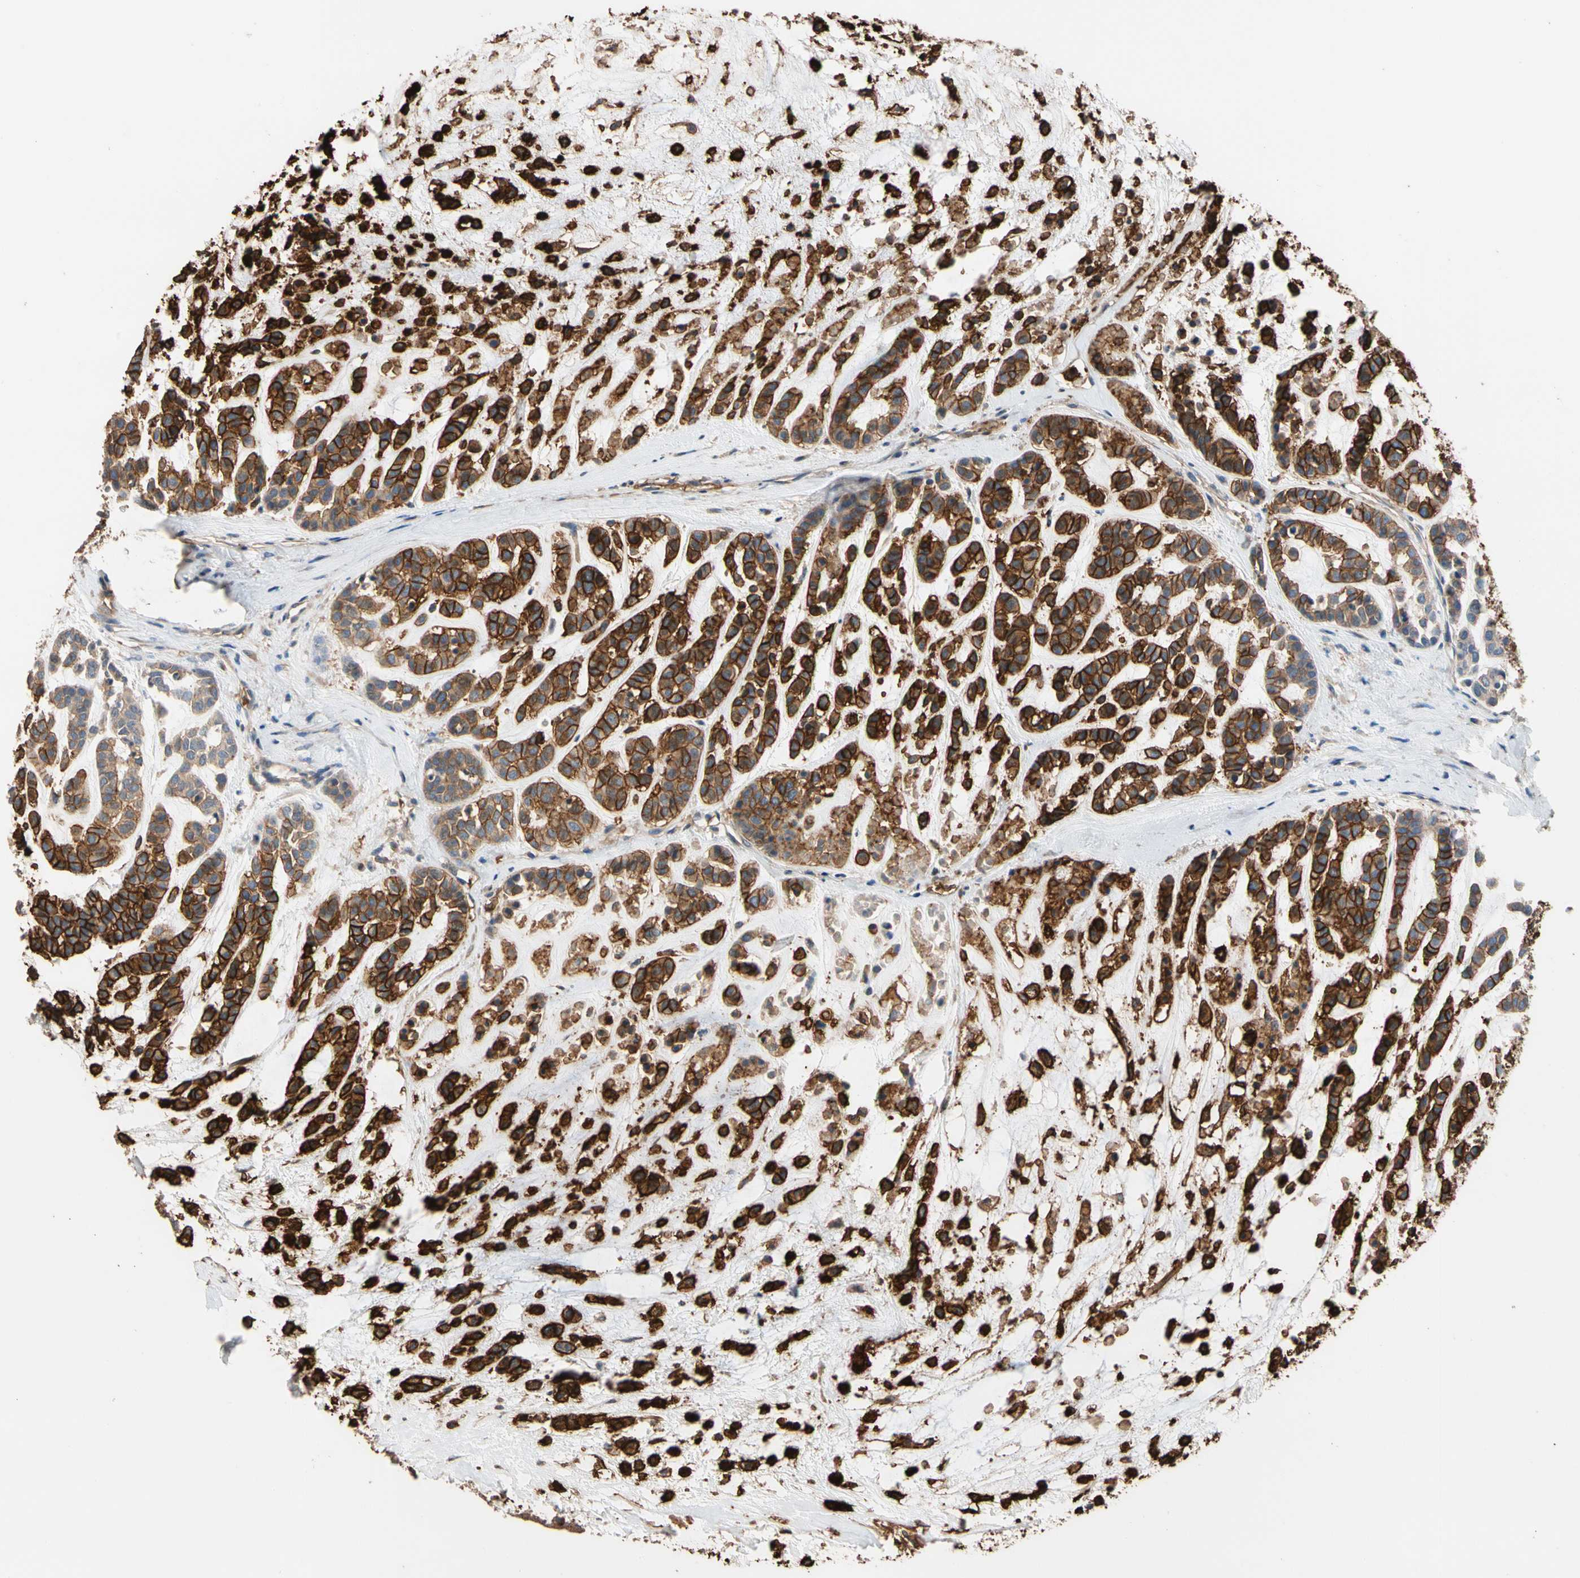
{"staining": {"intensity": "strong", "quantity": ">75%", "location": "cytoplasmic/membranous"}, "tissue": "head and neck cancer", "cell_type": "Tumor cells", "image_type": "cancer", "snomed": [{"axis": "morphology", "description": "Adenocarcinoma, NOS"}, {"axis": "morphology", "description": "Adenoma, NOS"}, {"axis": "topography", "description": "Head-Neck"}], "caption": "Head and neck cancer (adenoma) tissue reveals strong cytoplasmic/membranous positivity in approximately >75% of tumor cells, visualized by immunohistochemistry.", "gene": "RIOK2", "patient": {"sex": "female", "age": 55}}